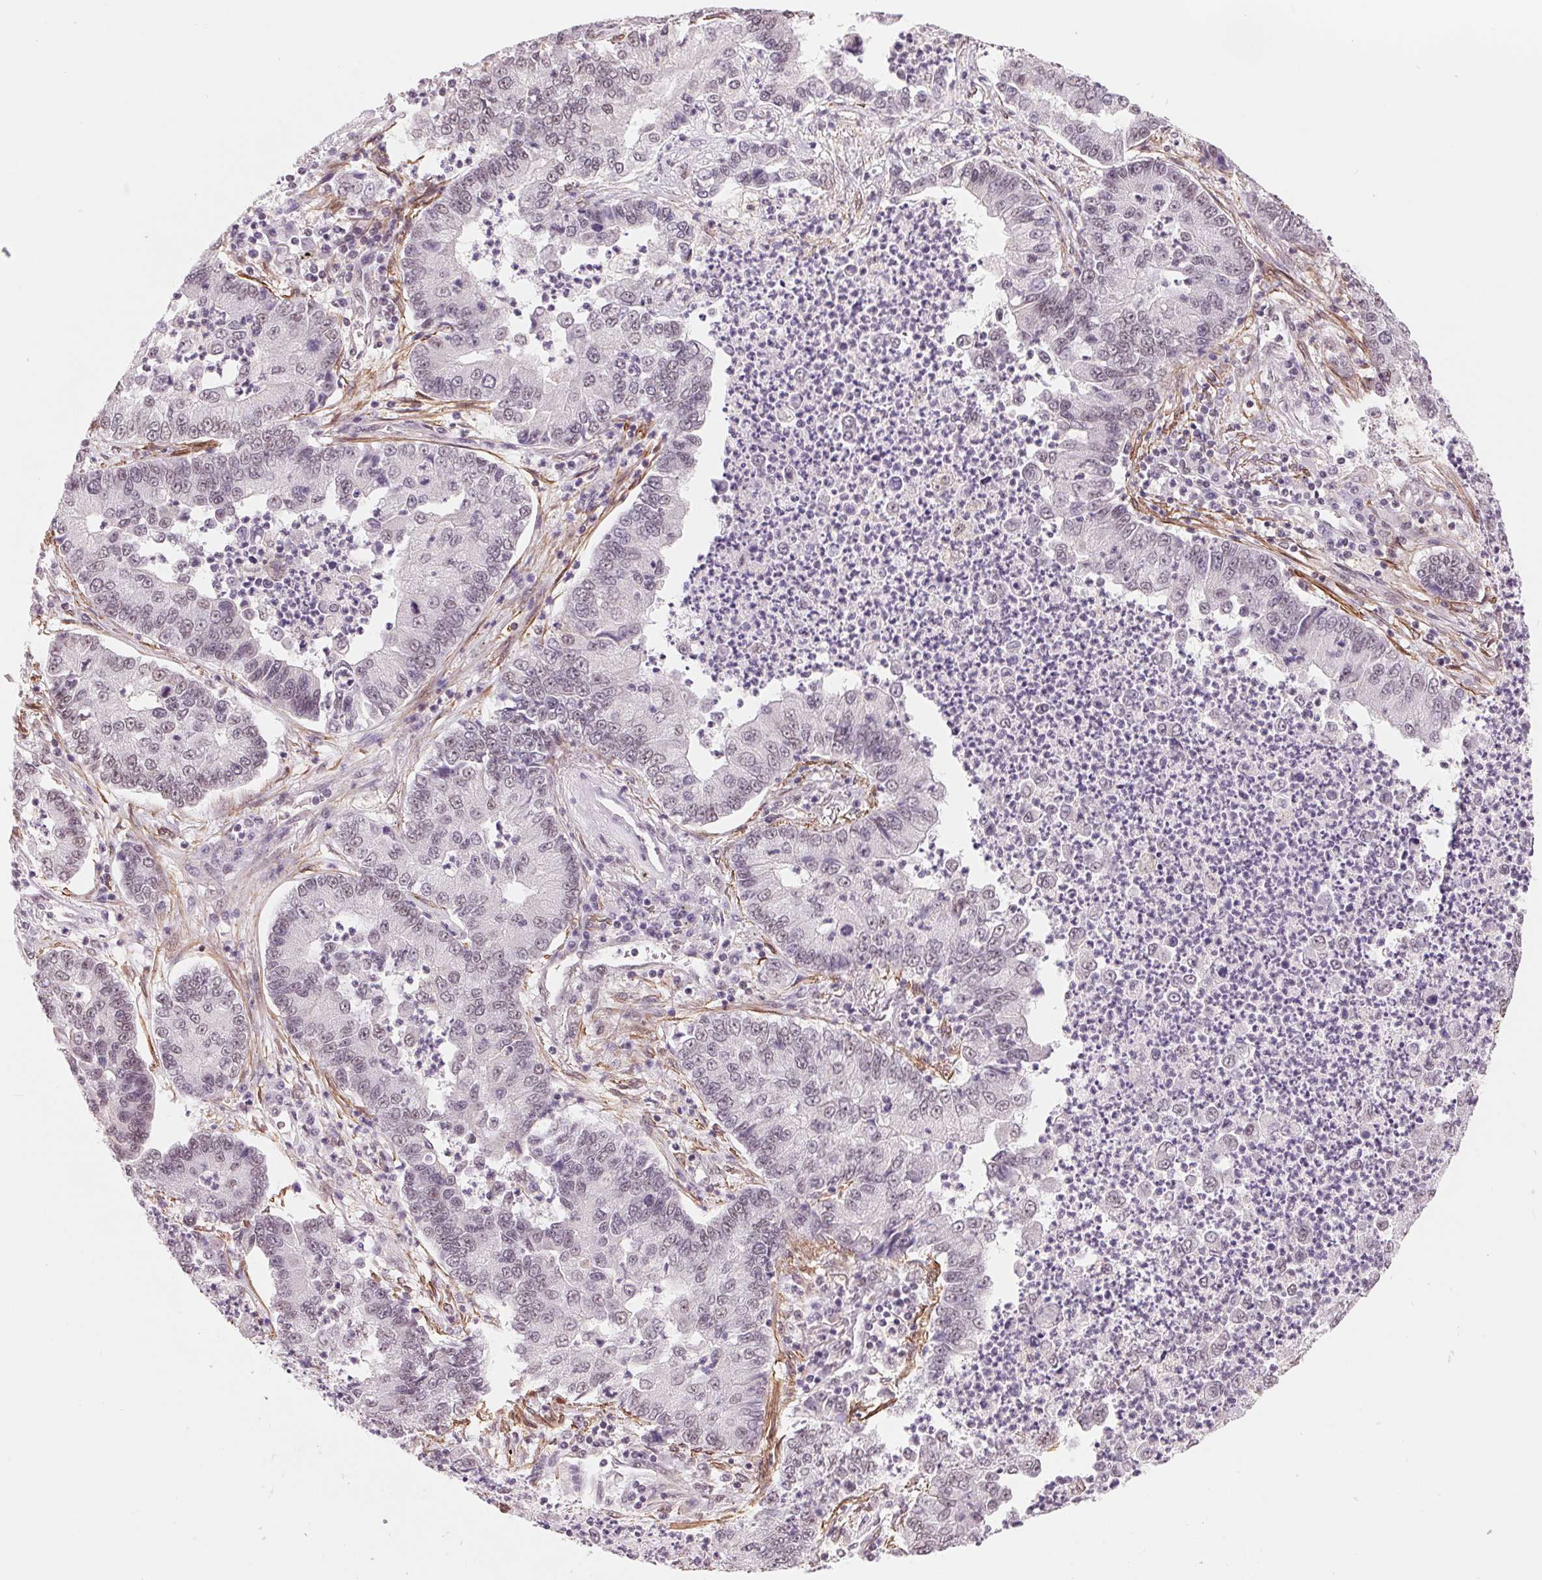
{"staining": {"intensity": "weak", "quantity": "25%-75%", "location": "nuclear"}, "tissue": "lung cancer", "cell_type": "Tumor cells", "image_type": "cancer", "snomed": [{"axis": "morphology", "description": "Adenocarcinoma, NOS"}, {"axis": "topography", "description": "Lung"}], "caption": "This photomicrograph demonstrates immunohistochemistry (IHC) staining of human lung cancer, with low weak nuclear staining in approximately 25%-75% of tumor cells.", "gene": "BCAT1", "patient": {"sex": "female", "age": 57}}